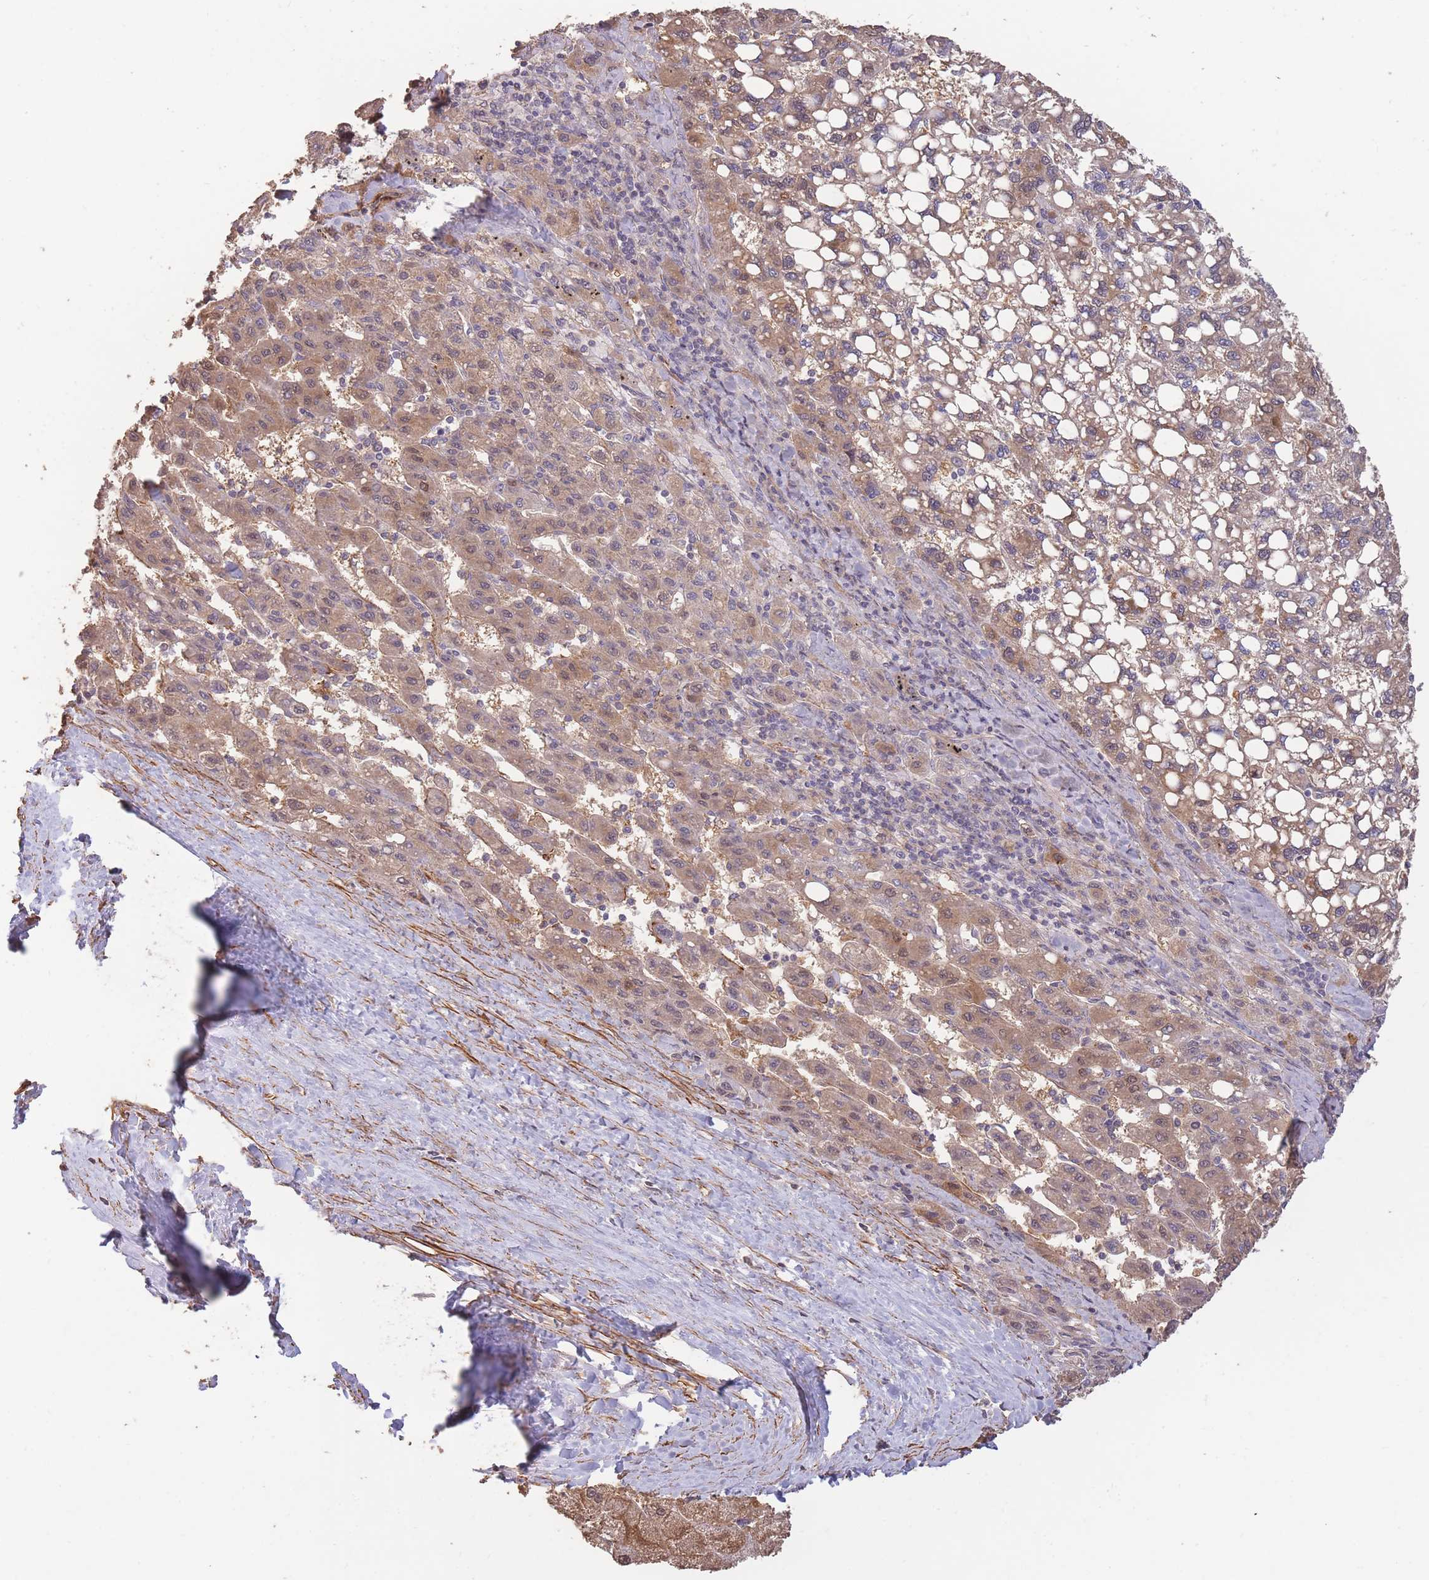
{"staining": {"intensity": "weak", "quantity": "25%-75%", "location": "cytoplasmic/membranous"}, "tissue": "liver cancer", "cell_type": "Tumor cells", "image_type": "cancer", "snomed": [{"axis": "morphology", "description": "Carcinoma, Hepatocellular, NOS"}, {"axis": "topography", "description": "Liver"}], "caption": "The immunohistochemical stain highlights weak cytoplasmic/membranous positivity in tumor cells of liver hepatocellular carcinoma tissue. (brown staining indicates protein expression, while blue staining denotes nuclei).", "gene": "NLRC4", "patient": {"sex": "female", "age": 82}}